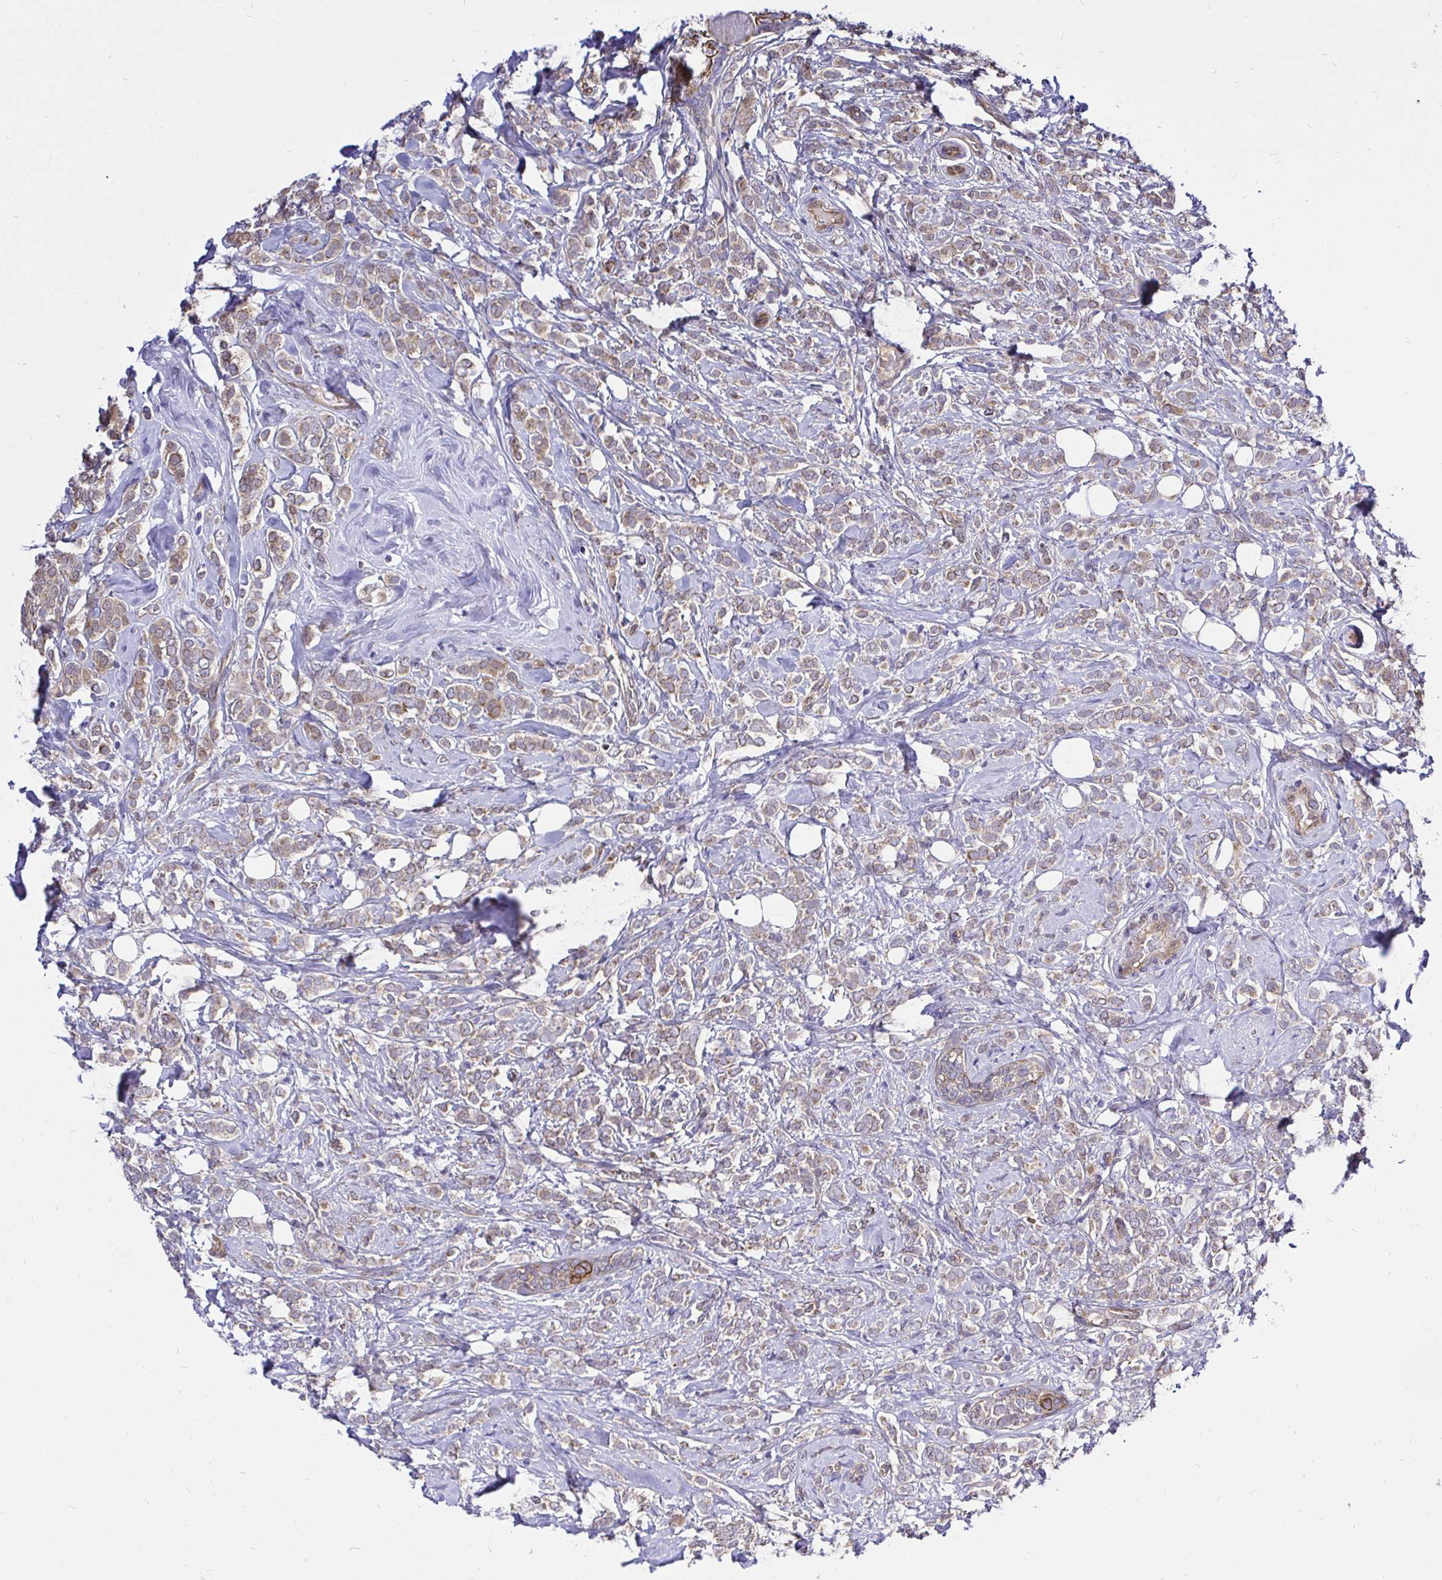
{"staining": {"intensity": "moderate", "quantity": ">75%", "location": "cytoplasmic/membranous"}, "tissue": "breast cancer", "cell_type": "Tumor cells", "image_type": "cancer", "snomed": [{"axis": "morphology", "description": "Lobular carcinoma"}, {"axis": "topography", "description": "Breast"}], "caption": "Protein staining of breast lobular carcinoma tissue reveals moderate cytoplasmic/membranous expression in approximately >75% of tumor cells. Immunohistochemistry stains the protein of interest in brown and the nuclei are stained blue.", "gene": "CCDC122", "patient": {"sex": "female", "age": 49}}